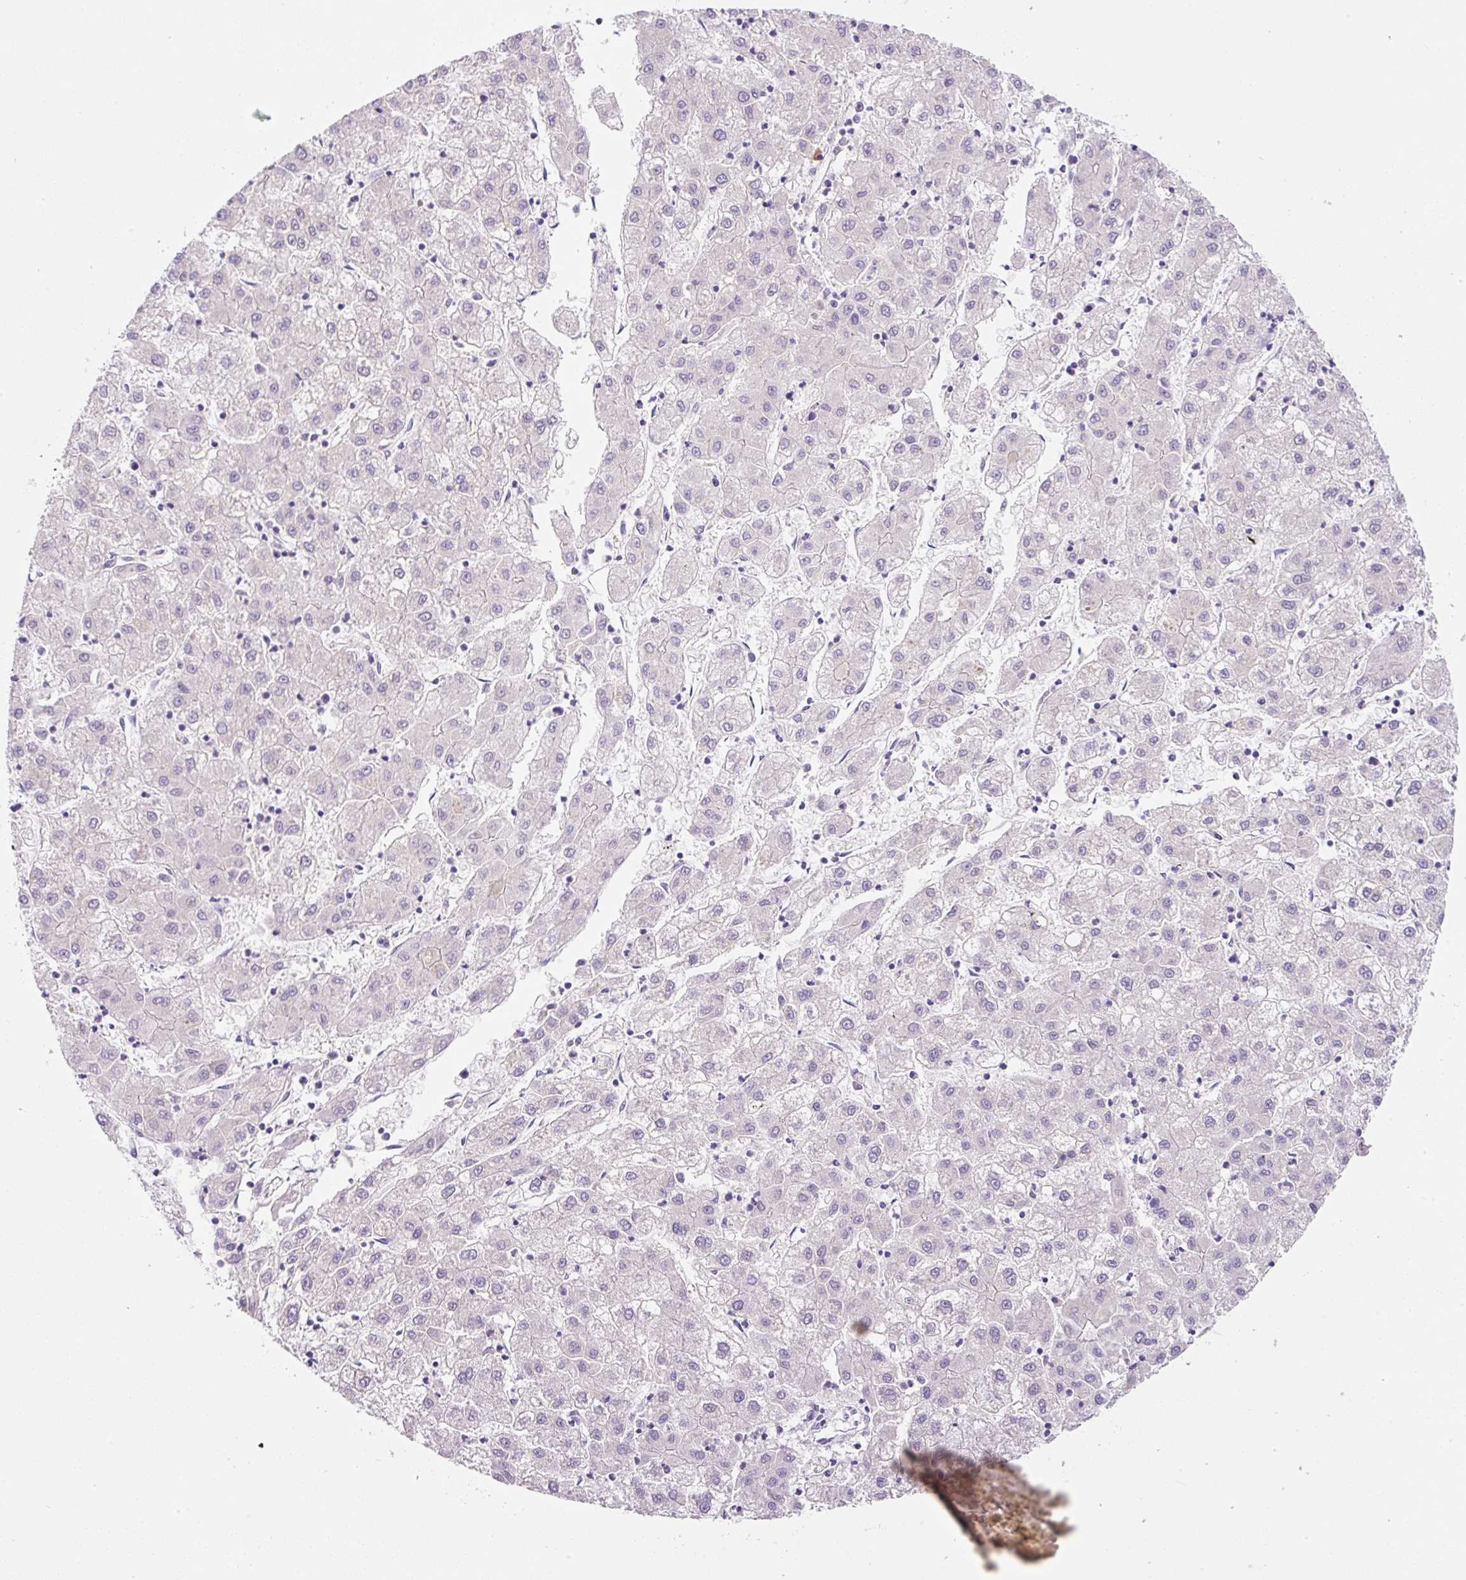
{"staining": {"intensity": "negative", "quantity": "none", "location": "none"}, "tissue": "liver cancer", "cell_type": "Tumor cells", "image_type": "cancer", "snomed": [{"axis": "morphology", "description": "Carcinoma, Hepatocellular, NOS"}, {"axis": "topography", "description": "Liver"}], "caption": "An image of liver hepatocellular carcinoma stained for a protein reveals no brown staining in tumor cells.", "gene": "NDST3", "patient": {"sex": "male", "age": 72}}